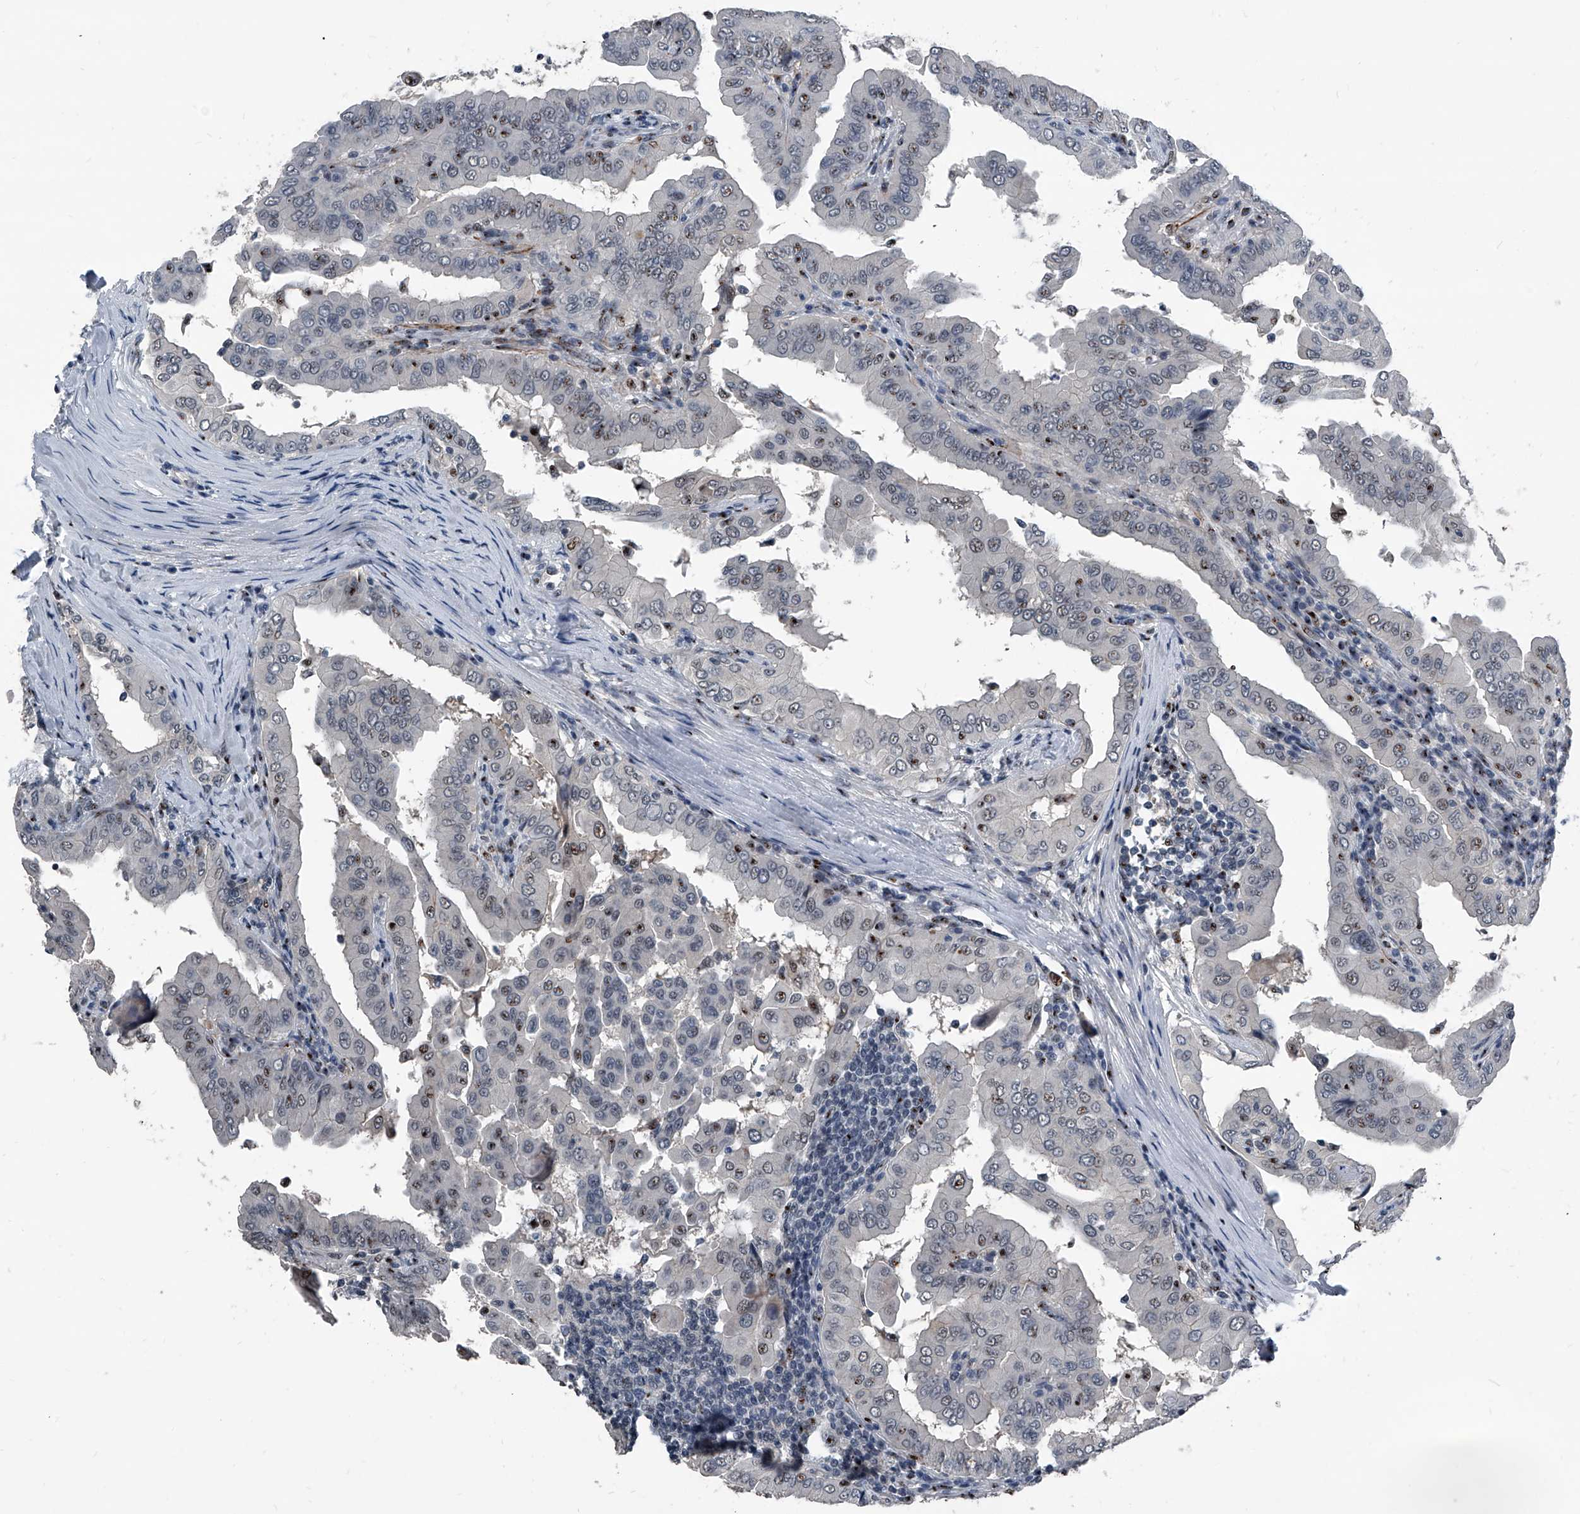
{"staining": {"intensity": "moderate", "quantity": "<25%", "location": "nuclear"}, "tissue": "thyroid cancer", "cell_type": "Tumor cells", "image_type": "cancer", "snomed": [{"axis": "morphology", "description": "Papillary adenocarcinoma, NOS"}, {"axis": "topography", "description": "Thyroid gland"}], "caption": "IHC photomicrograph of neoplastic tissue: human thyroid papillary adenocarcinoma stained using immunohistochemistry (IHC) shows low levels of moderate protein expression localized specifically in the nuclear of tumor cells, appearing as a nuclear brown color.", "gene": "MEN1", "patient": {"sex": "male", "age": 33}}